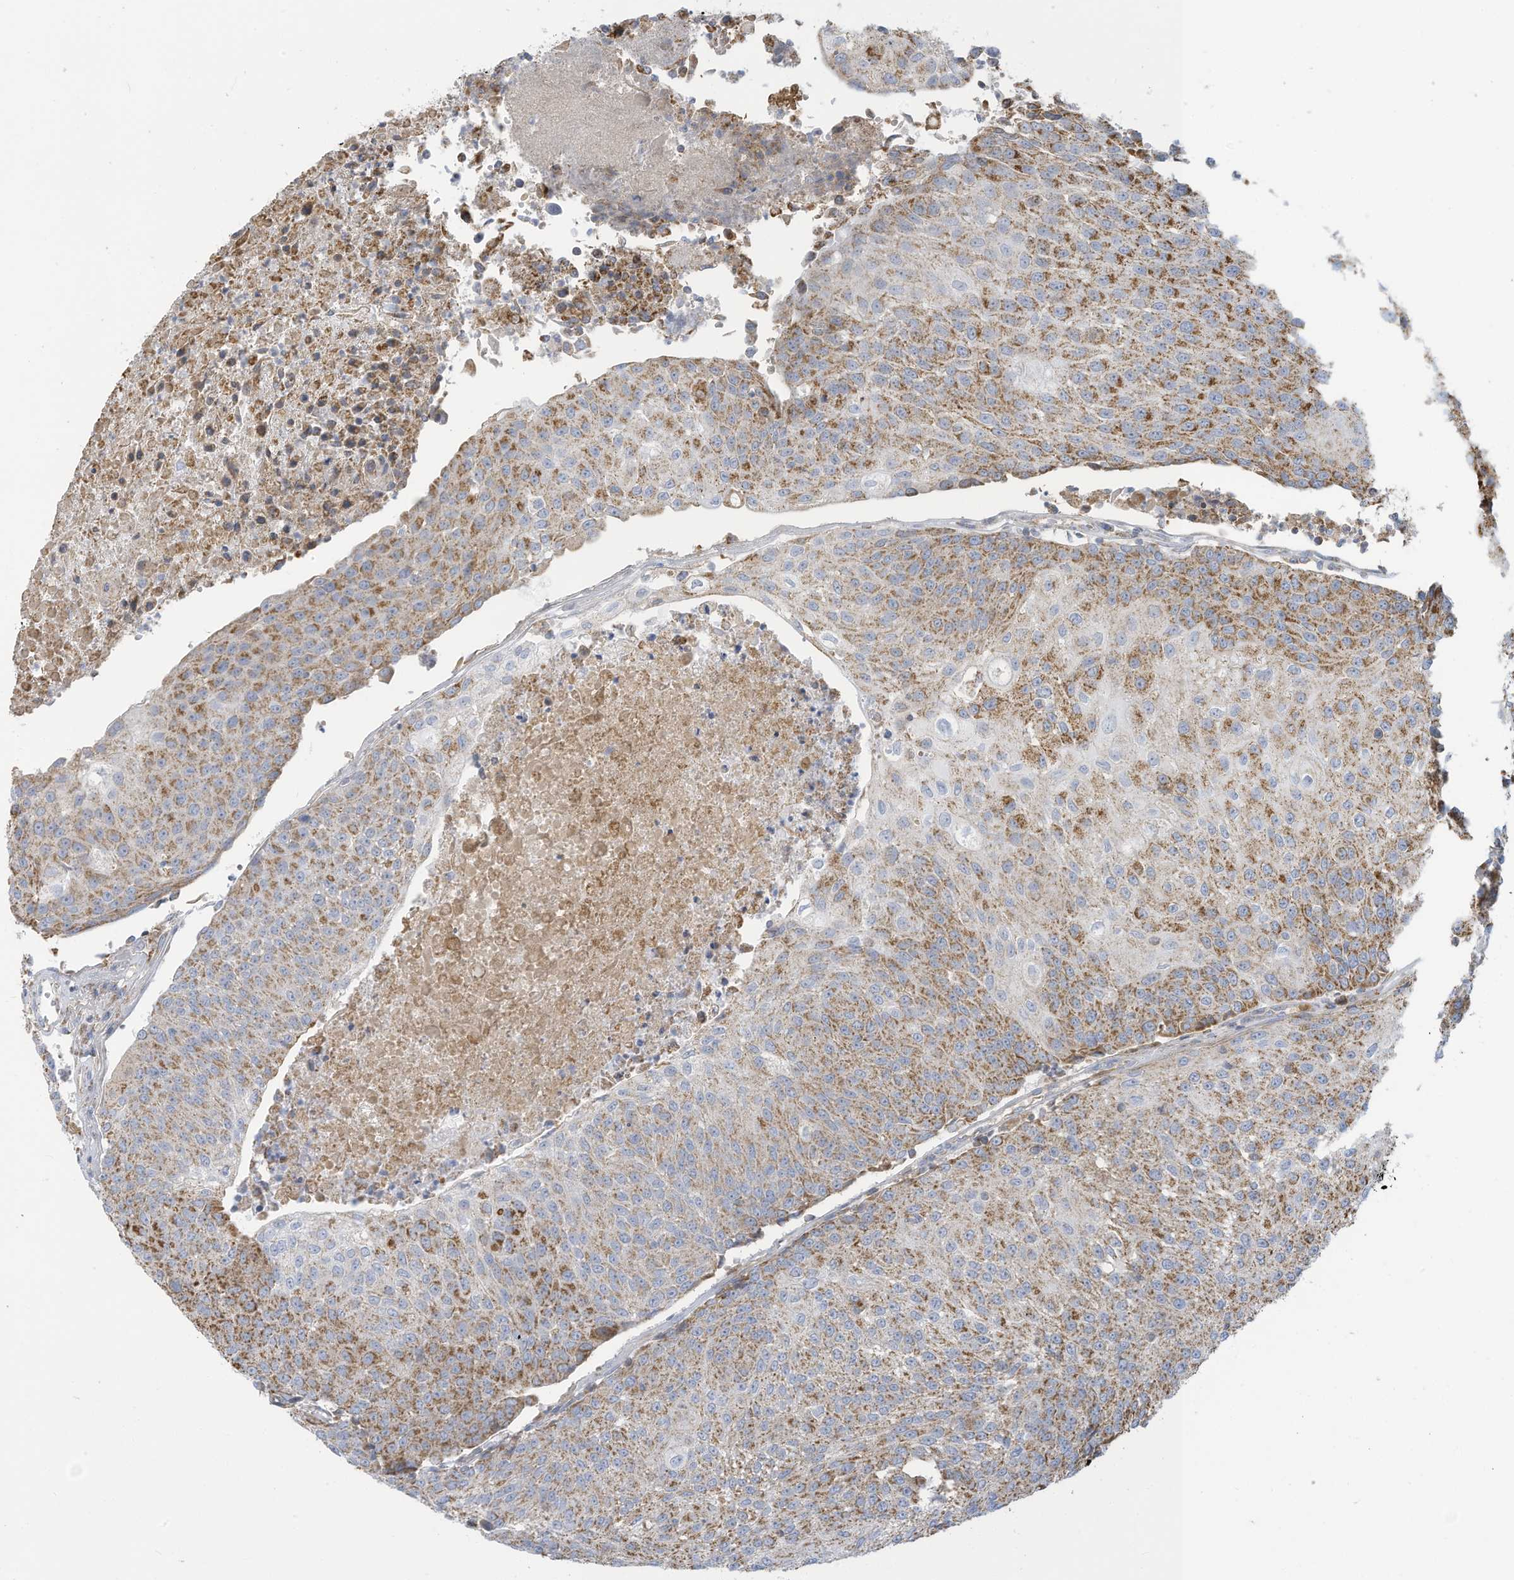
{"staining": {"intensity": "moderate", "quantity": "25%-75%", "location": "cytoplasmic/membranous"}, "tissue": "urothelial cancer", "cell_type": "Tumor cells", "image_type": "cancer", "snomed": [{"axis": "morphology", "description": "Urothelial carcinoma, High grade"}, {"axis": "topography", "description": "Urinary bladder"}], "caption": "A high-resolution micrograph shows immunohistochemistry (IHC) staining of high-grade urothelial carcinoma, which shows moderate cytoplasmic/membranous expression in about 25%-75% of tumor cells.", "gene": "NLN", "patient": {"sex": "female", "age": 85}}